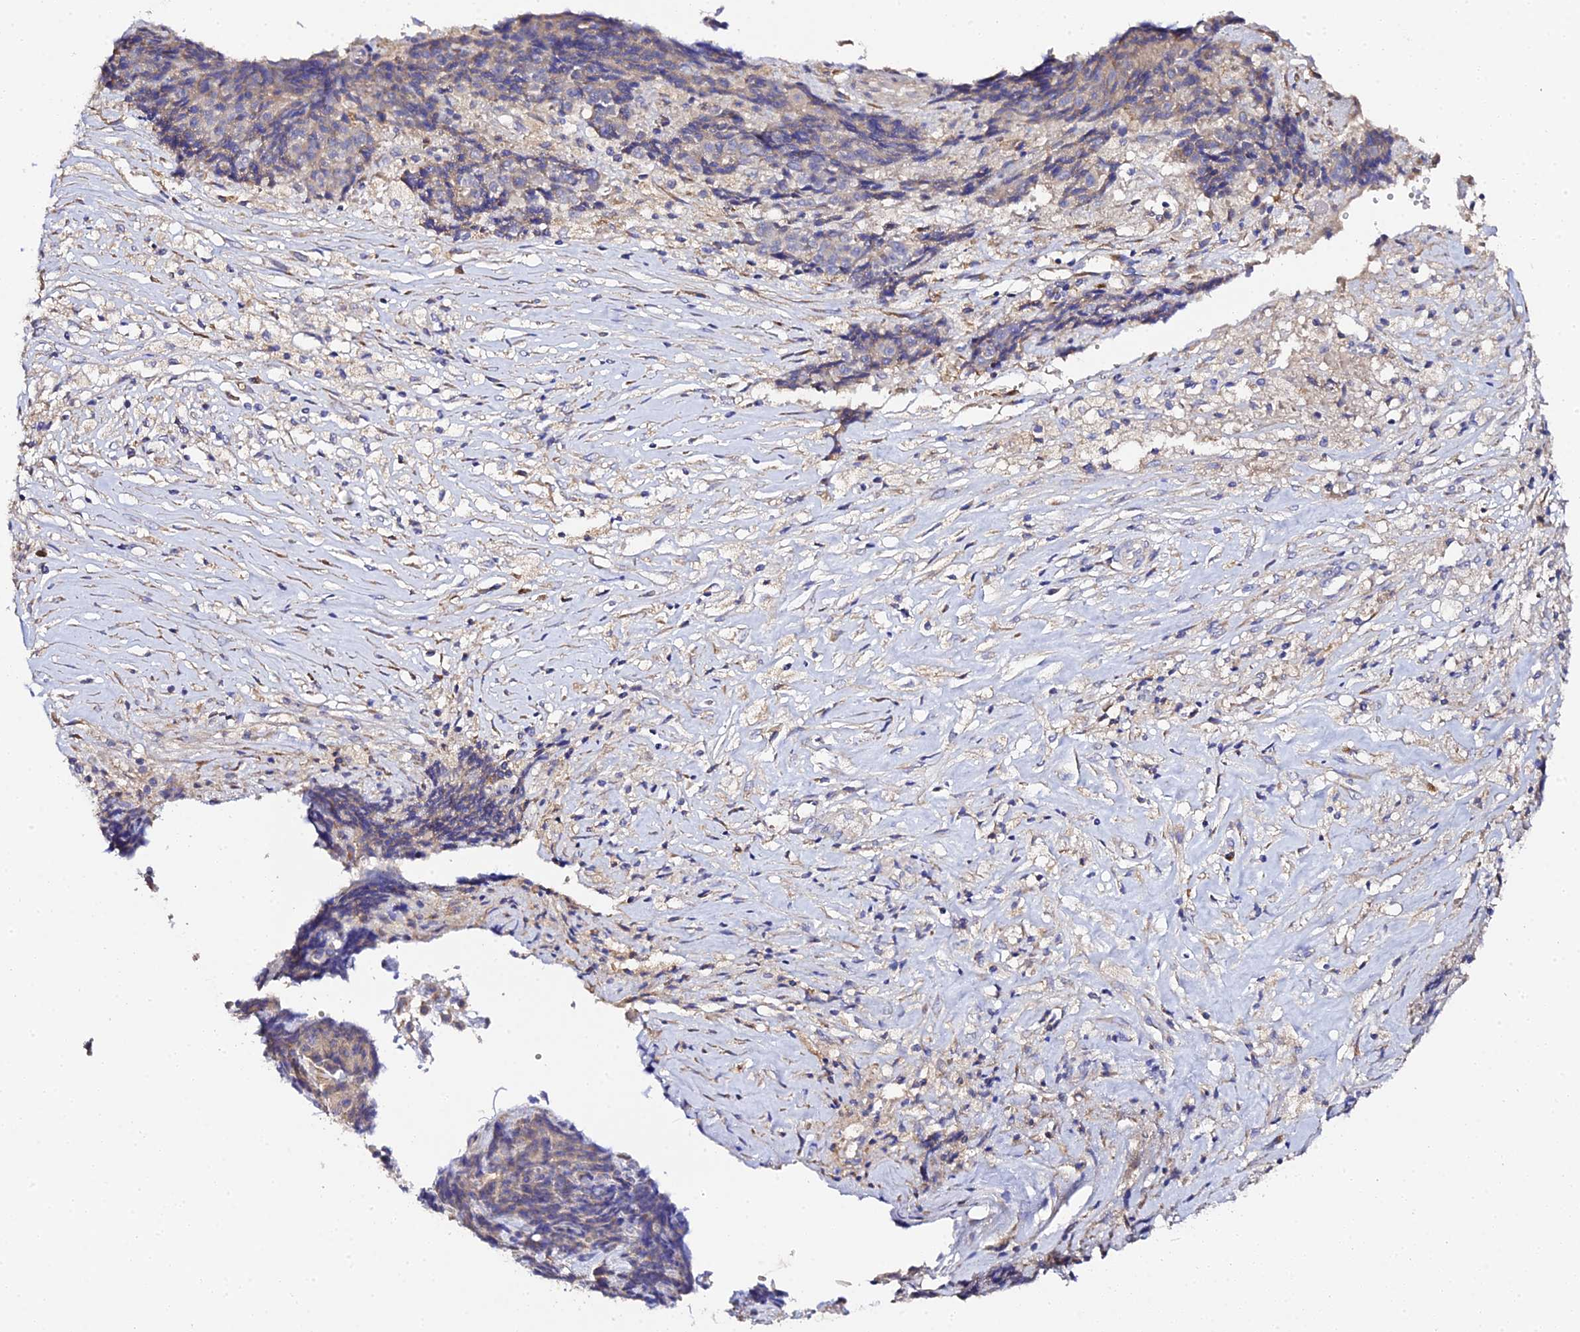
{"staining": {"intensity": "weak", "quantity": "25%-75%", "location": "cytoplasmic/membranous"}, "tissue": "ovarian cancer", "cell_type": "Tumor cells", "image_type": "cancer", "snomed": [{"axis": "morphology", "description": "Carcinoma, endometroid"}, {"axis": "topography", "description": "Ovary"}], "caption": "Ovarian cancer was stained to show a protein in brown. There is low levels of weak cytoplasmic/membranous staining in approximately 25%-75% of tumor cells.", "gene": "SCX", "patient": {"sex": "female", "age": 42}}